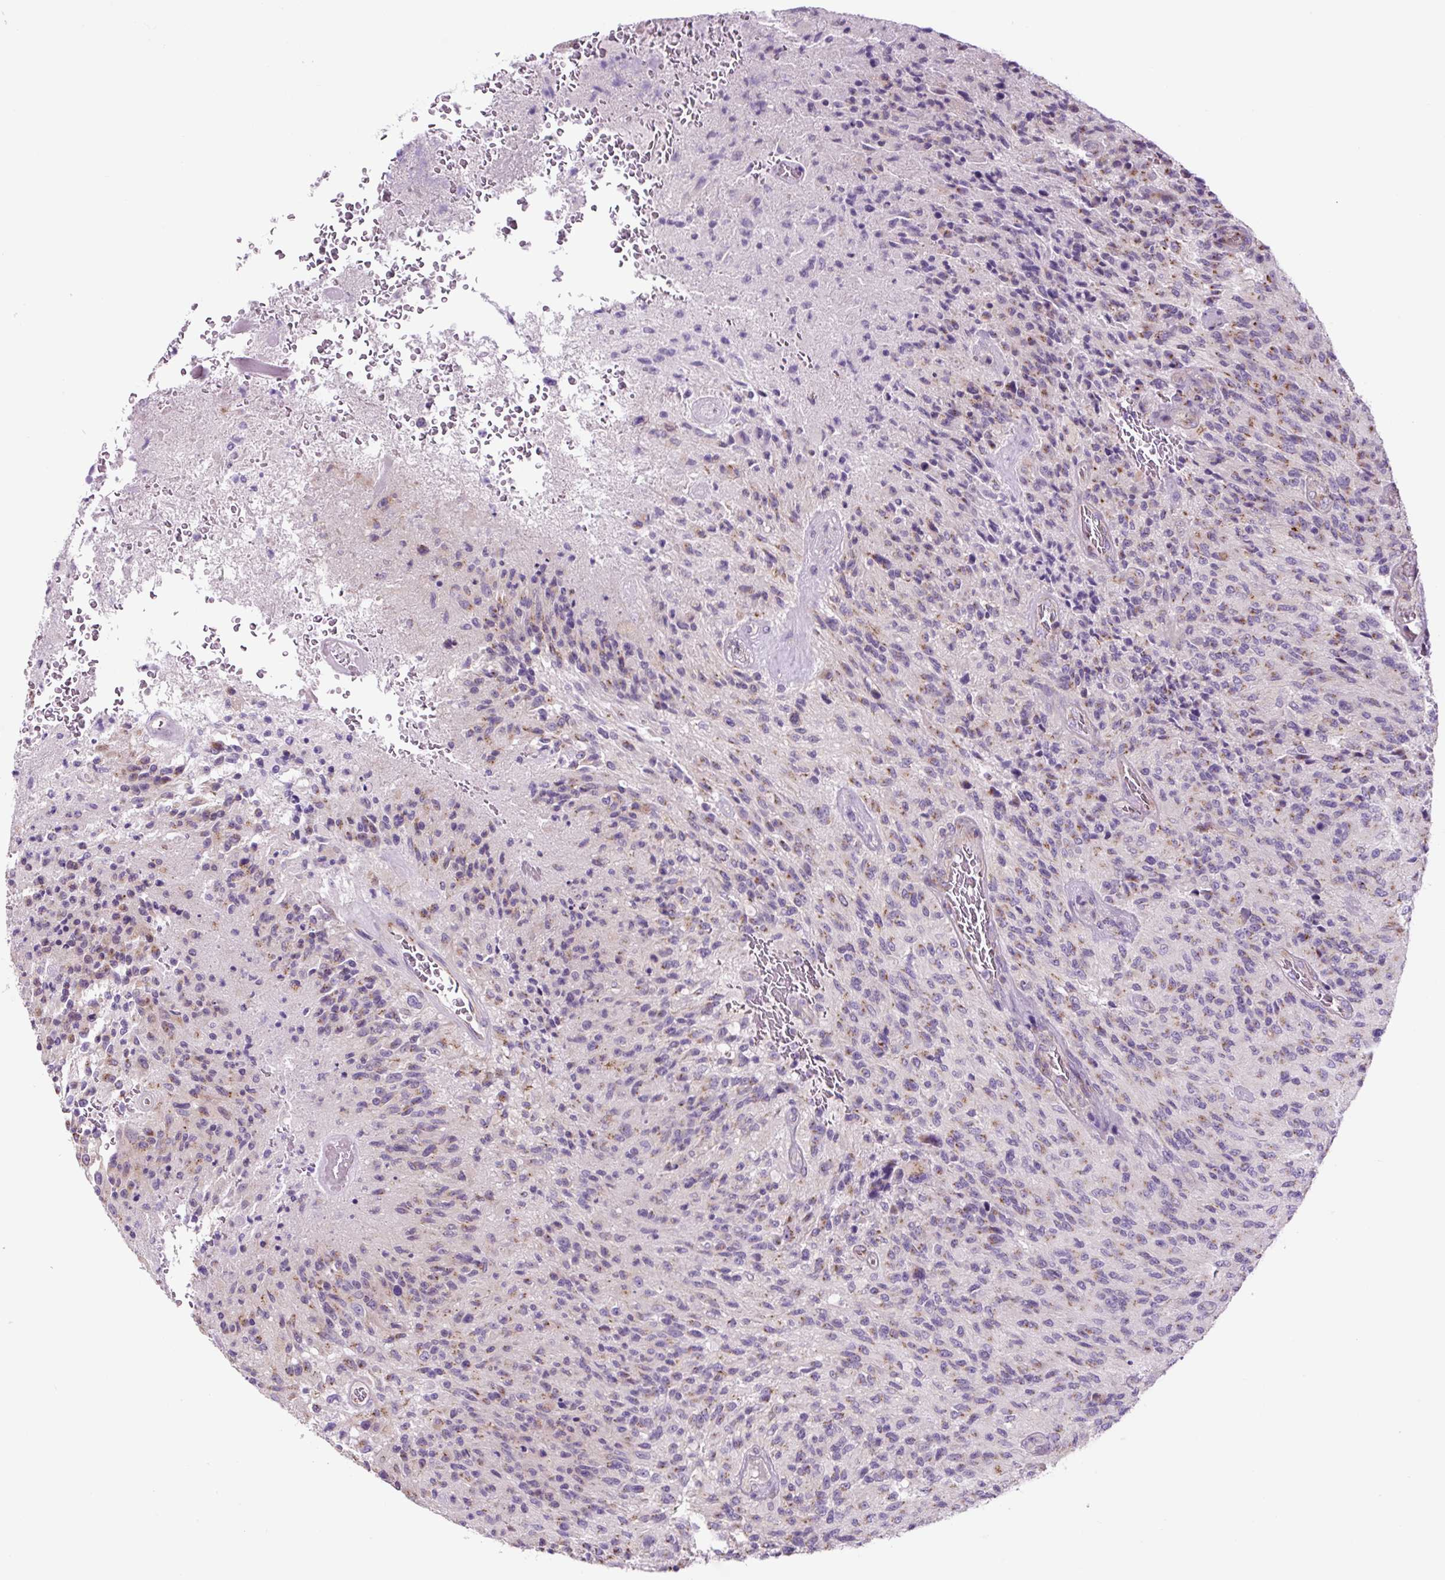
{"staining": {"intensity": "moderate", "quantity": "25%-75%", "location": "cytoplasmic/membranous"}, "tissue": "glioma", "cell_type": "Tumor cells", "image_type": "cancer", "snomed": [{"axis": "morphology", "description": "Normal tissue, NOS"}, {"axis": "morphology", "description": "Glioma, malignant, High grade"}, {"axis": "topography", "description": "Cerebral cortex"}], "caption": "Malignant glioma (high-grade) stained with a protein marker exhibits moderate staining in tumor cells.", "gene": "GORASP1", "patient": {"sex": "male", "age": 56}}